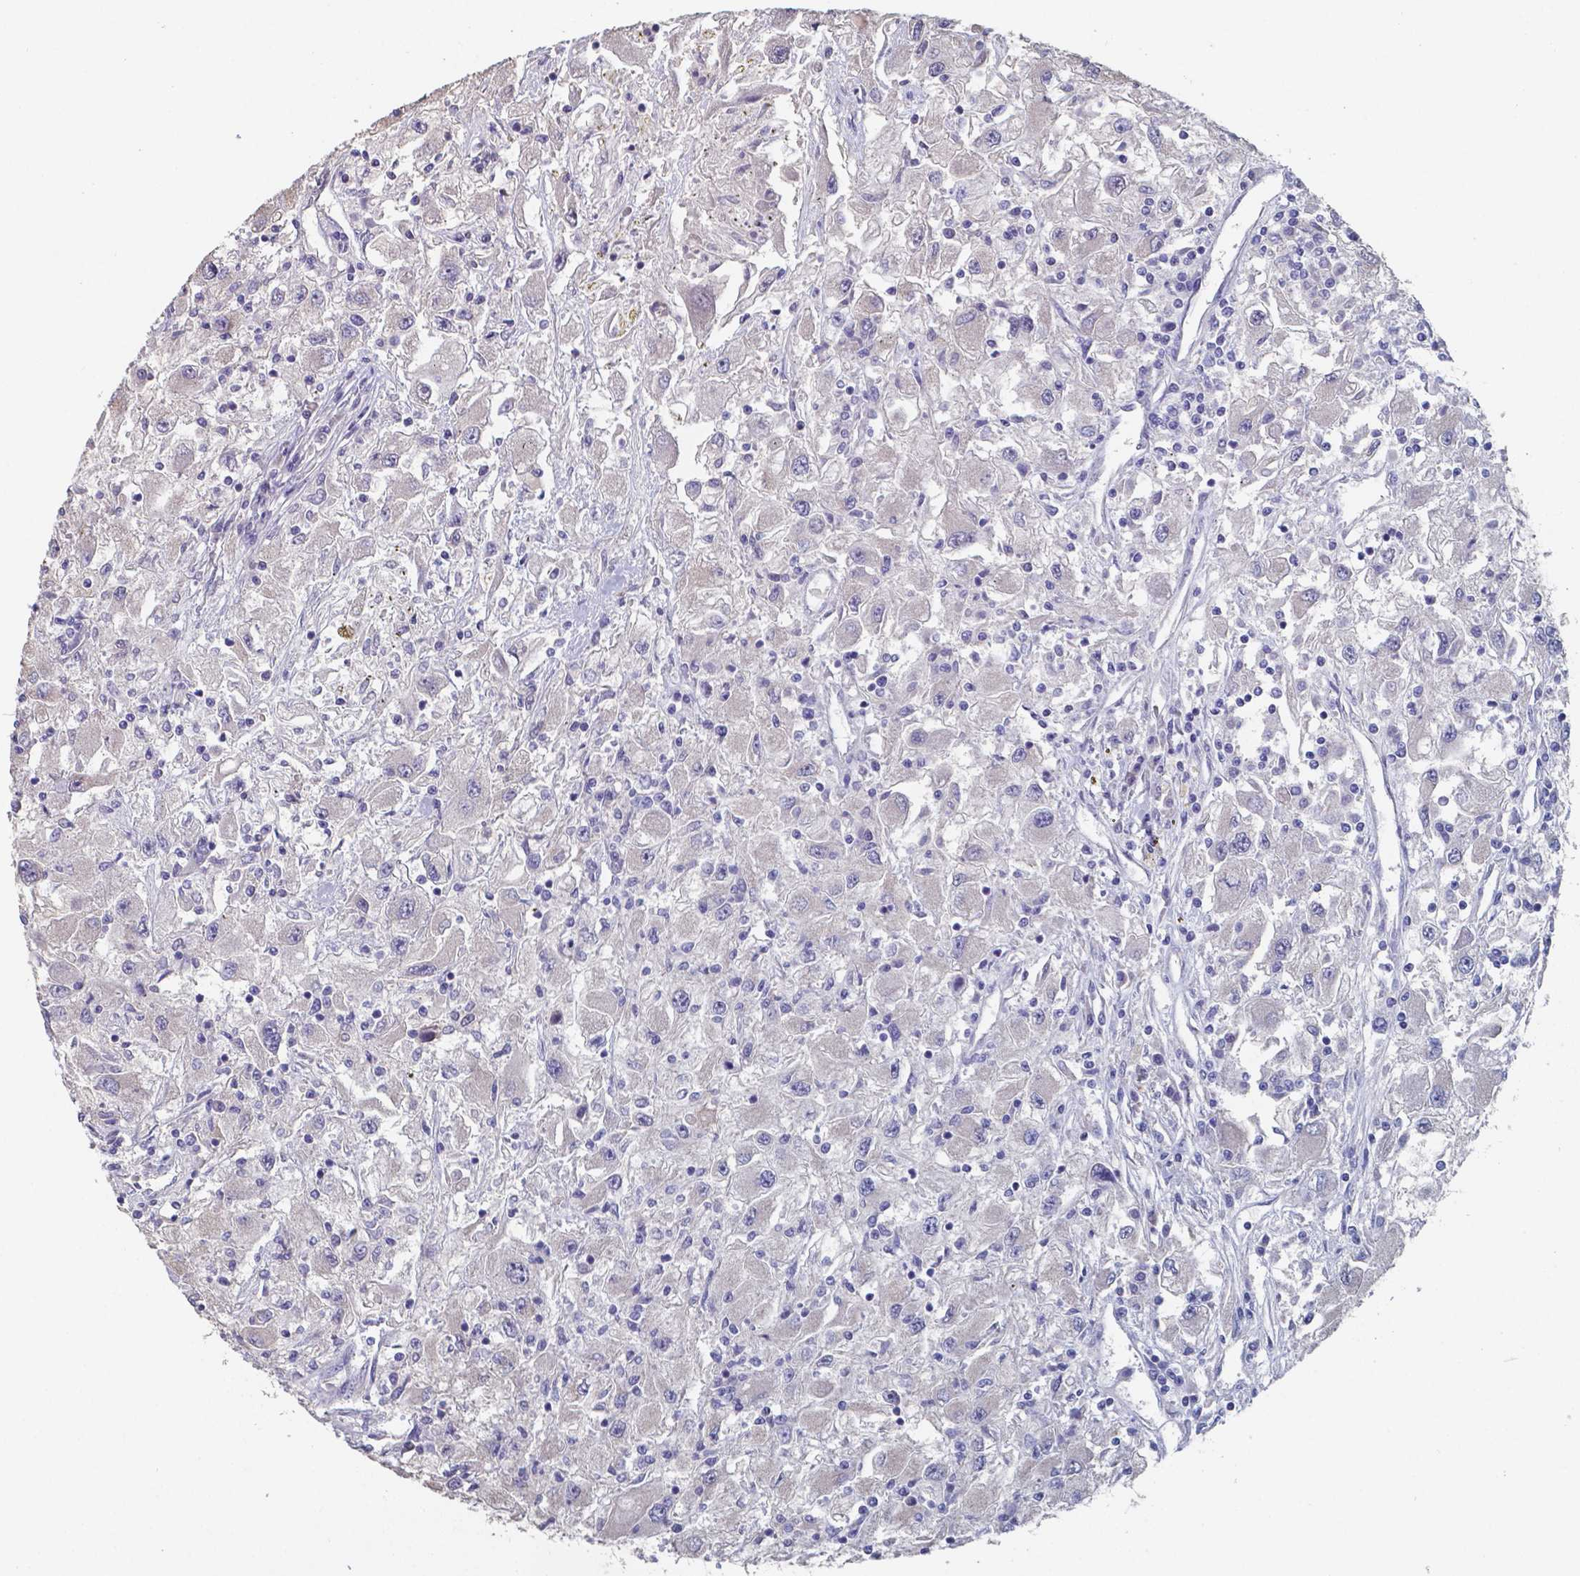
{"staining": {"intensity": "negative", "quantity": "none", "location": "none"}, "tissue": "renal cancer", "cell_type": "Tumor cells", "image_type": "cancer", "snomed": [{"axis": "morphology", "description": "Adenocarcinoma, NOS"}, {"axis": "topography", "description": "Kidney"}], "caption": "Immunohistochemistry (IHC) of human renal cancer reveals no staining in tumor cells.", "gene": "FOXJ1", "patient": {"sex": "female", "age": 67}}